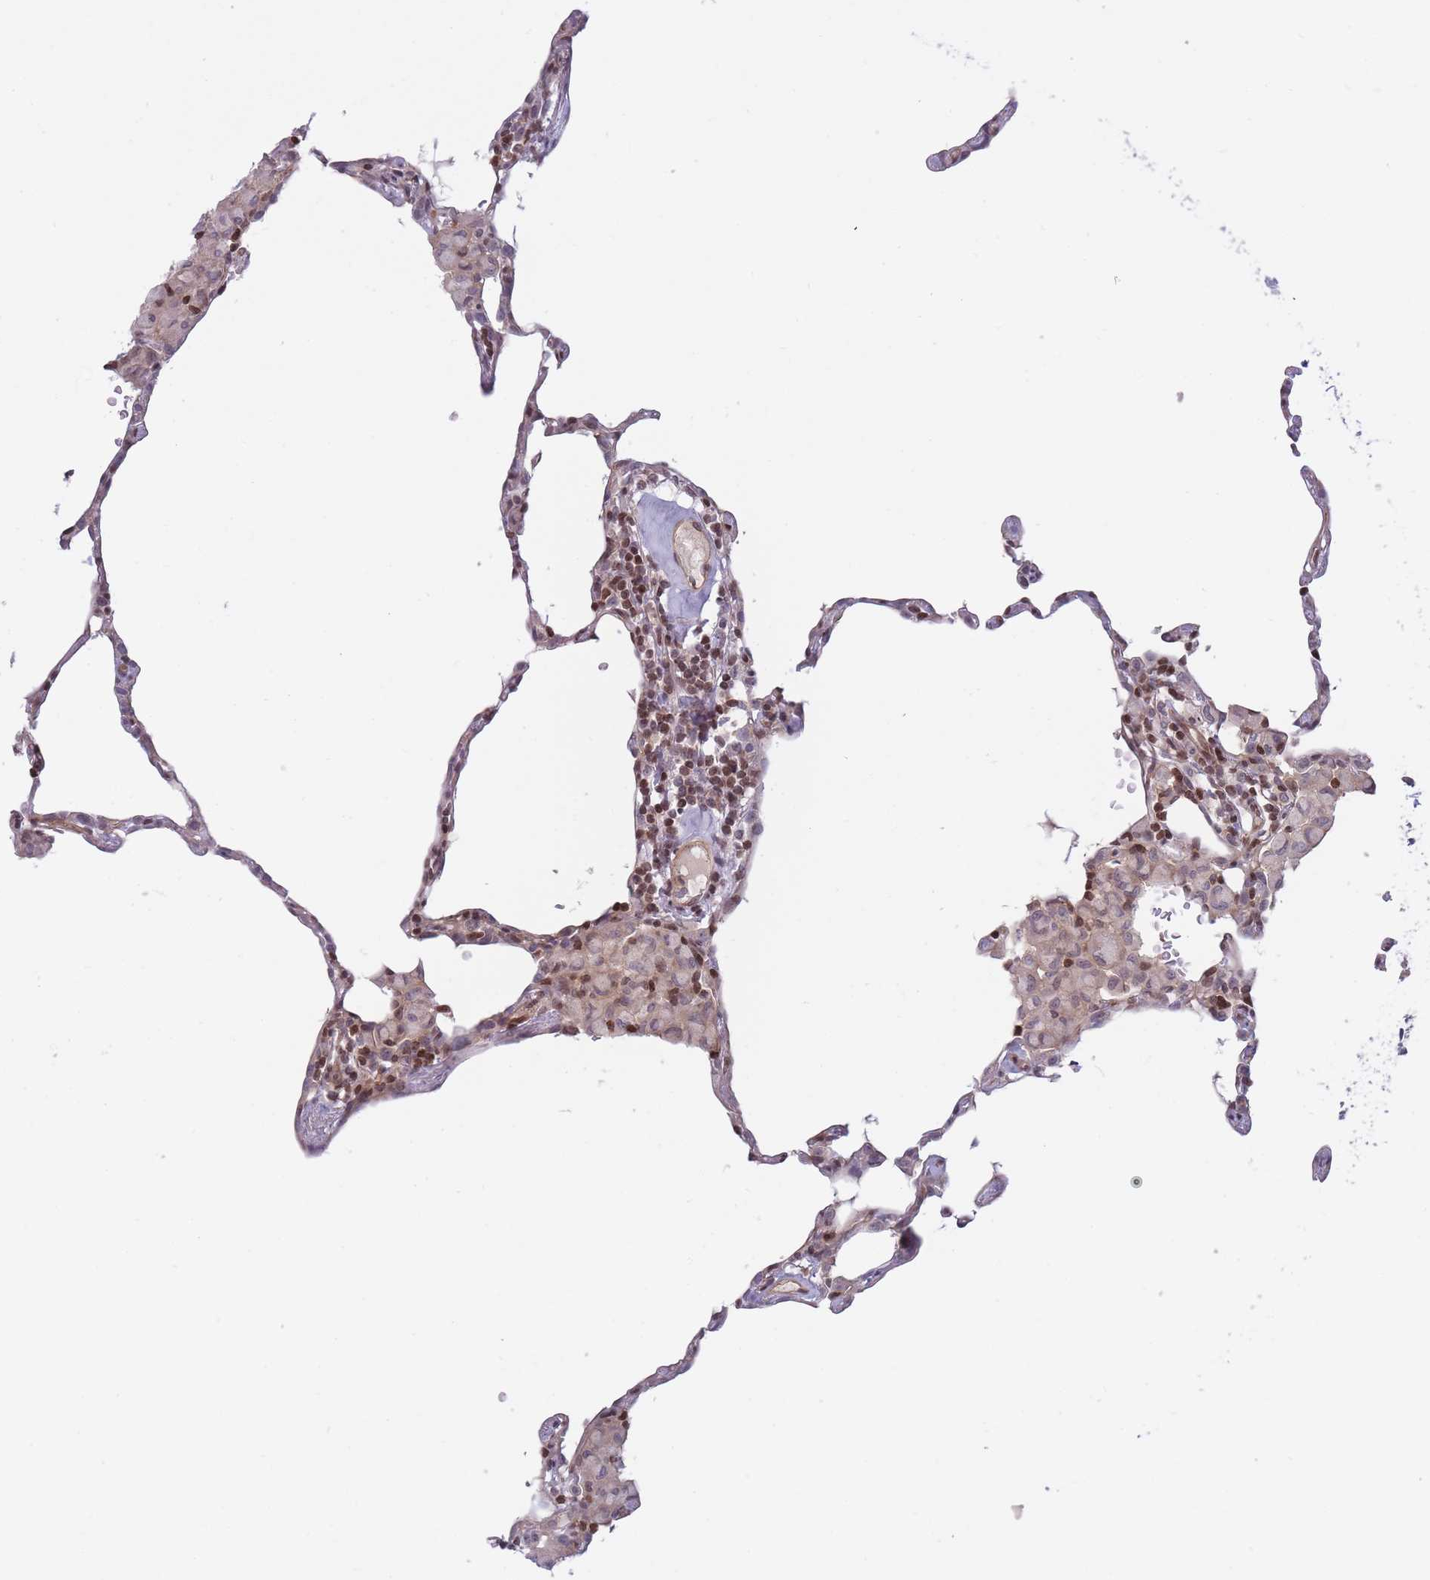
{"staining": {"intensity": "negative", "quantity": "none", "location": "none"}, "tissue": "lung", "cell_type": "Alveolar cells", "image_type": "normal", "snomed": [{"axis": "morphology", "description": "Normal tissue, NOS"}, {"axis": "topography", "description": "Lung"}], "caption": "DAB (3,3'-diaminobenzidine) immunohistochemical staining of normal human lung exhibits no significant expression in alveolar cells.", "gene": "SLC35F5", "patient": {"sex": "female", "age": 57}}